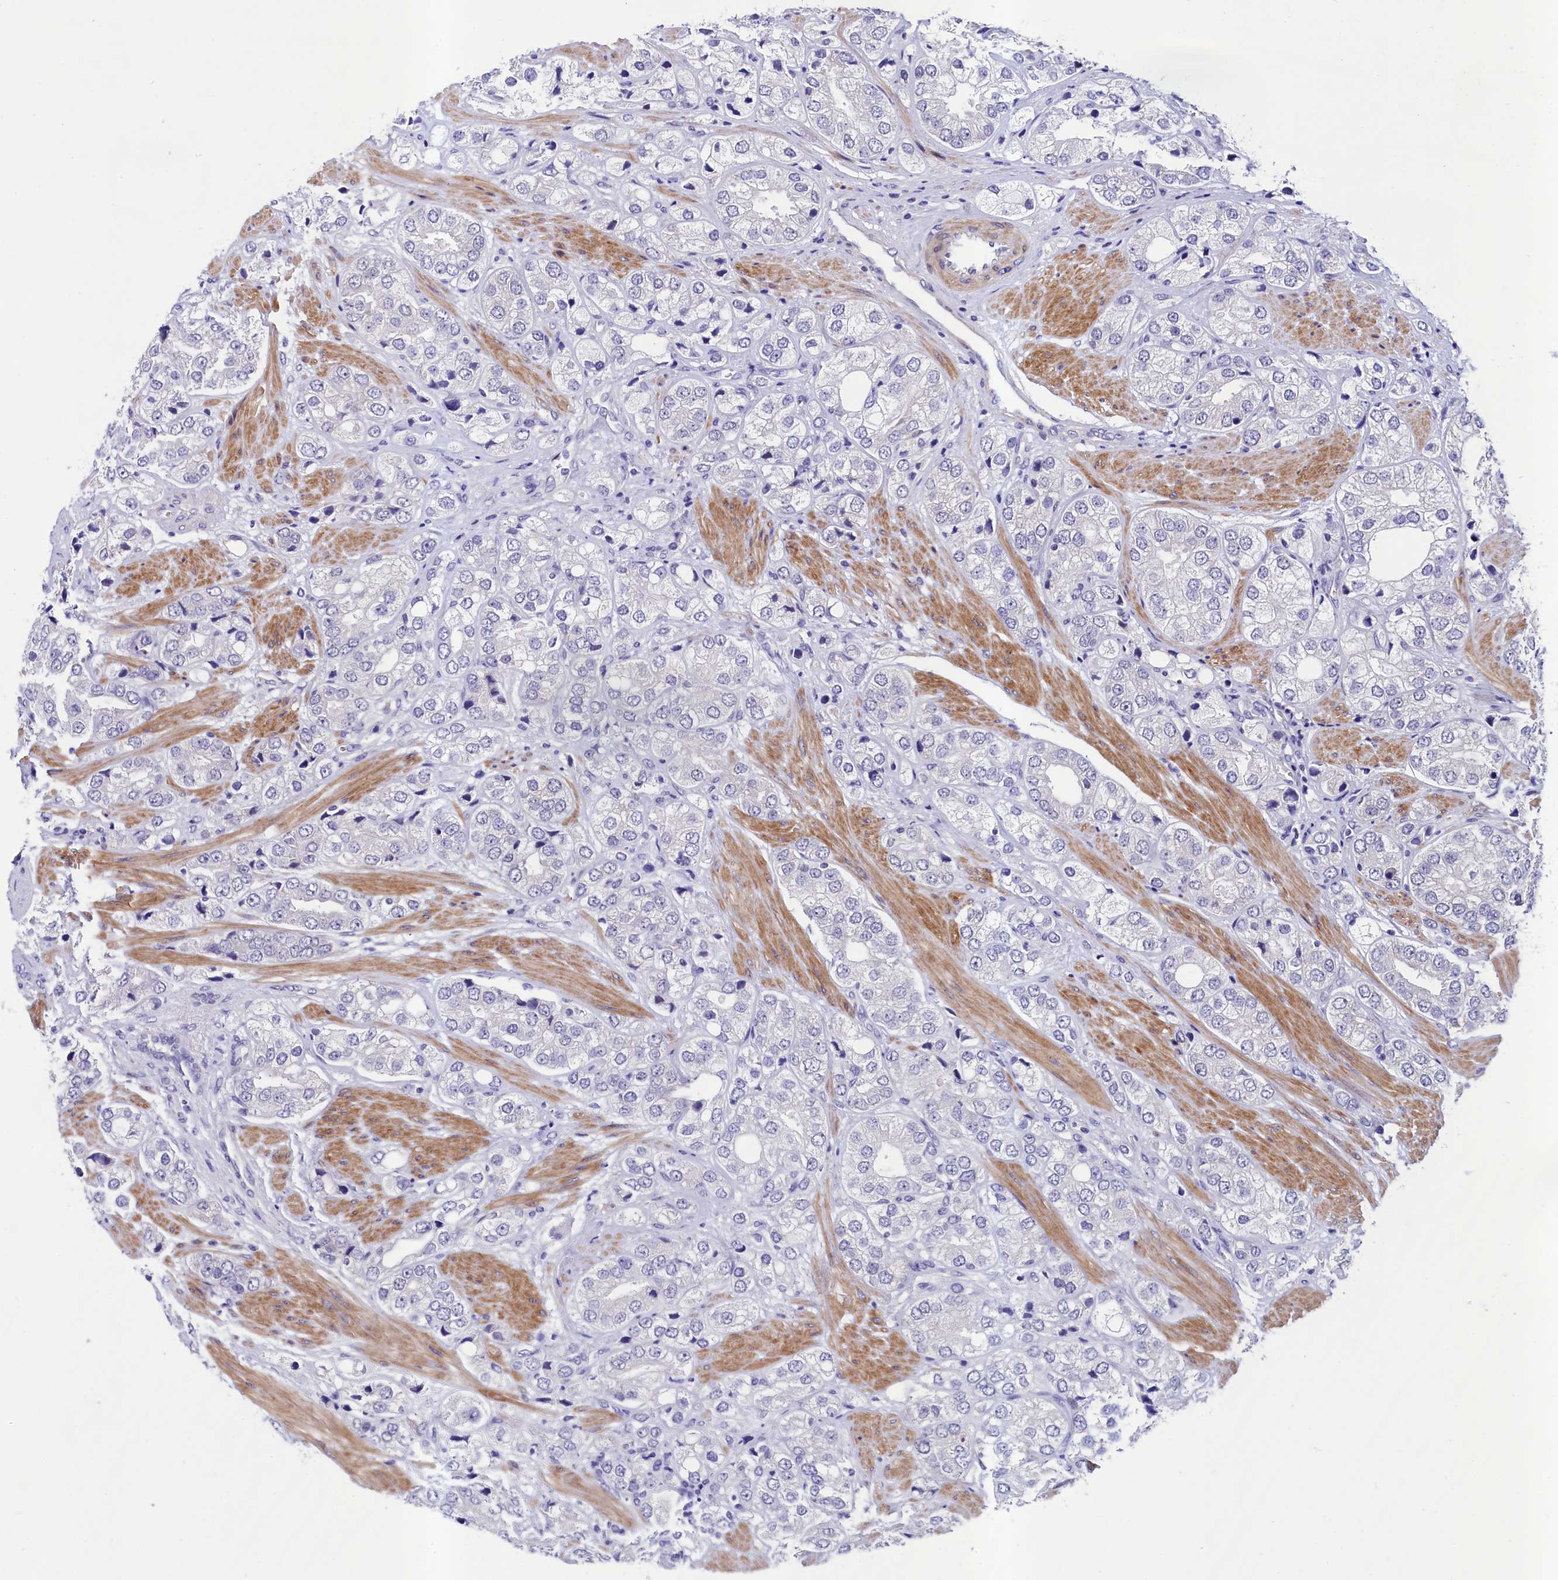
{"staining": {"intensity": "negative", "quantity": "none", "location": "none"}, "tissue": "prostate cancer", "cell_type": "Tumor cells", "image_type": "cancer", "snomed": [{"axis": "morphology", "description": "Adenocarcinoma, High grade"}, {"axis": "topography", "description": "Prostate"}], "caption": "DAB immunohistochemical staining of human prostate high-grade adenocarcinoma shows no significant positivity in tumor cells.", "gene": "SCD5", "patient": {"sex": "male", "age": 50}}